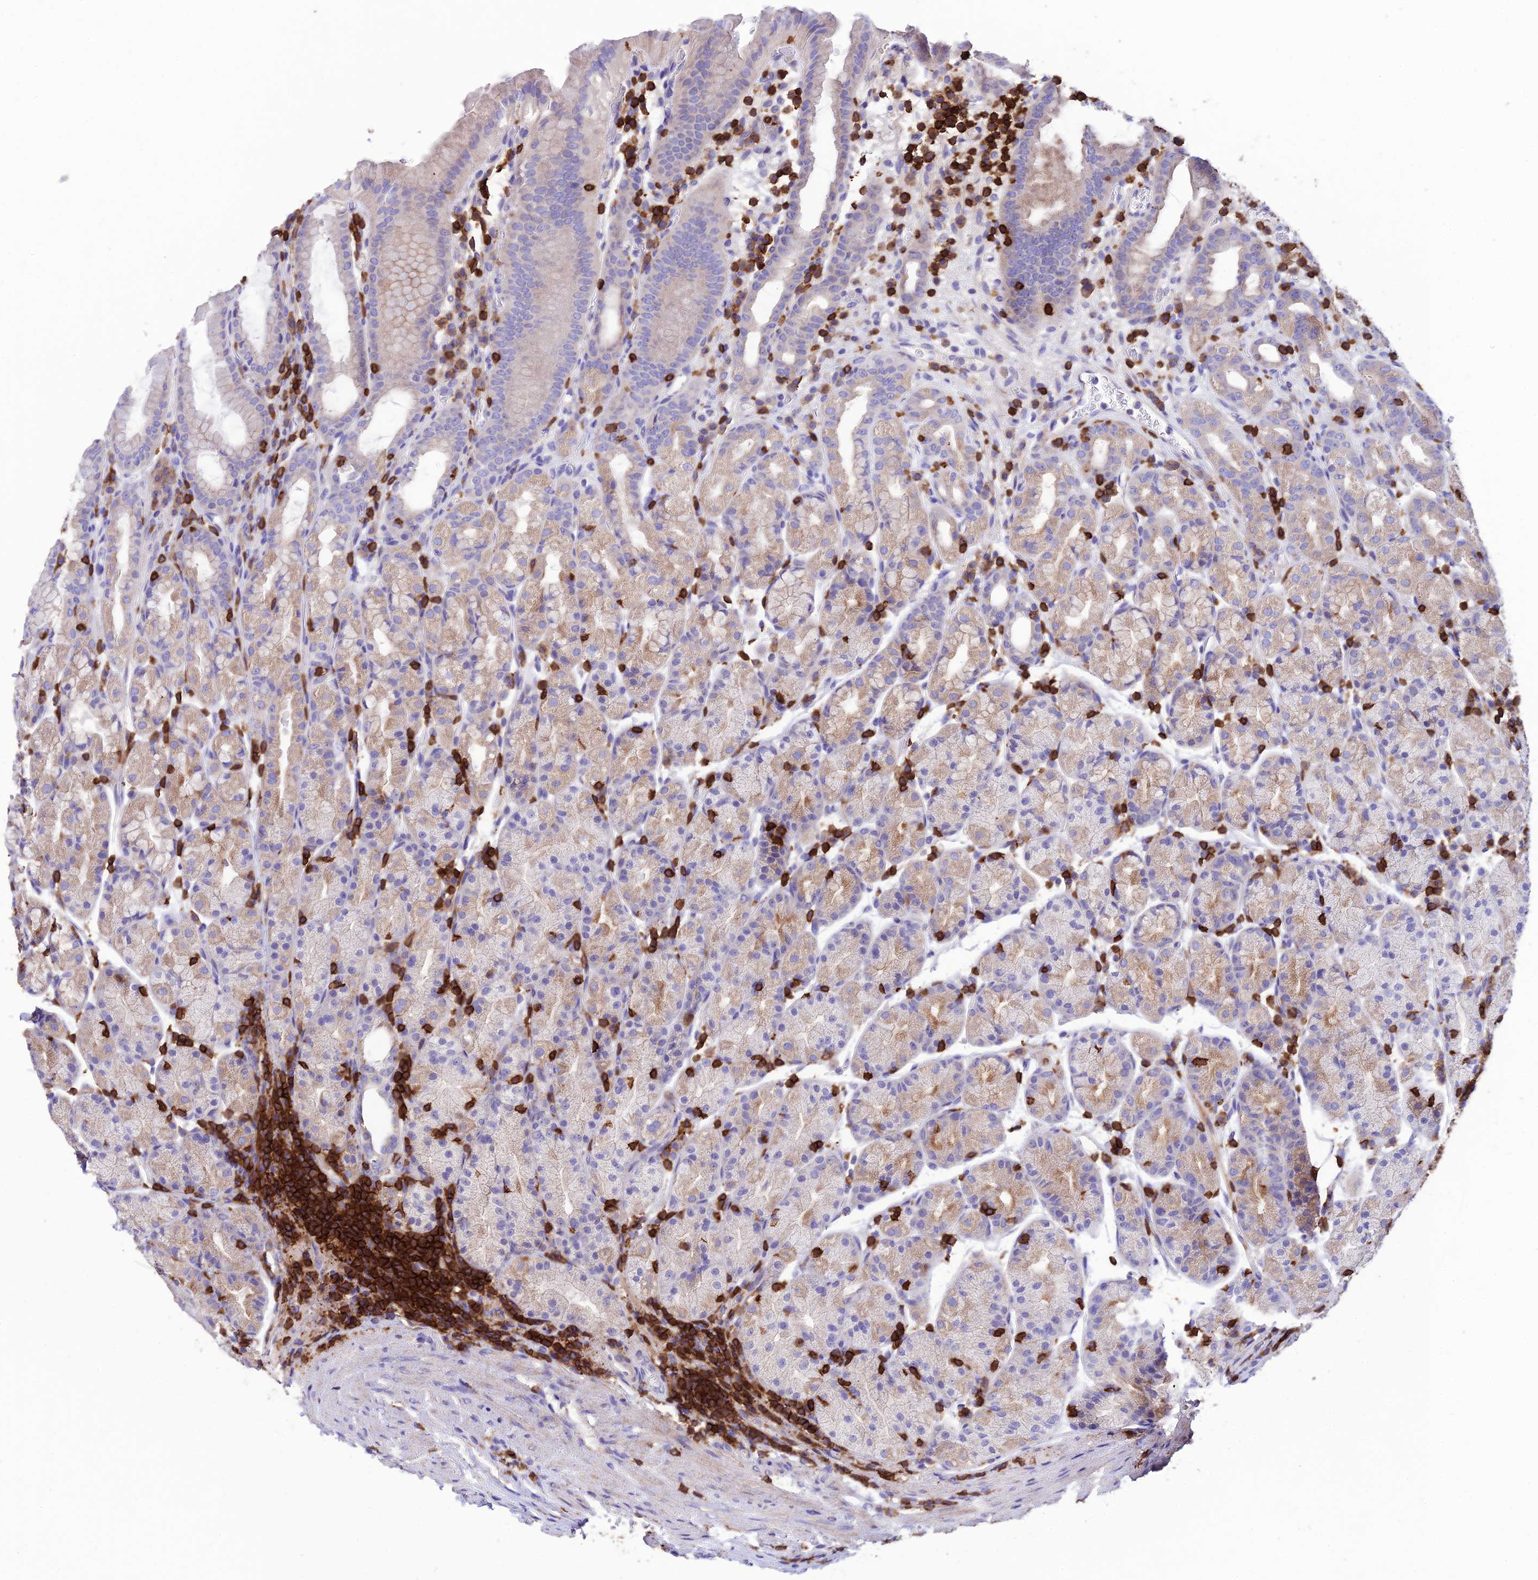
{"staining": {"intensity": "weak", "quantity": "25%-75%", "location": "cytoplasmic/membranous"}, "tissue": "stomach", "cell_type": "Glandular cells", "image_type": "normal", "snomed": [{"axis": "morphology", "description": "Normal tissue, NOS"}, {"axis": "topography", "description": "Stomach, upper"}, {"axis": "topography", "description": "Stomach, lower"}, {"axis": "topography", "description": "Small intestine"}], "caption": "A low amount of weak cytoplasmic/membranous expression is identified in about 25%-75% of glandular cells in benign stomach.", "gene": "PTPRCAP", "patient": {"sex": "male", "age": 68}}